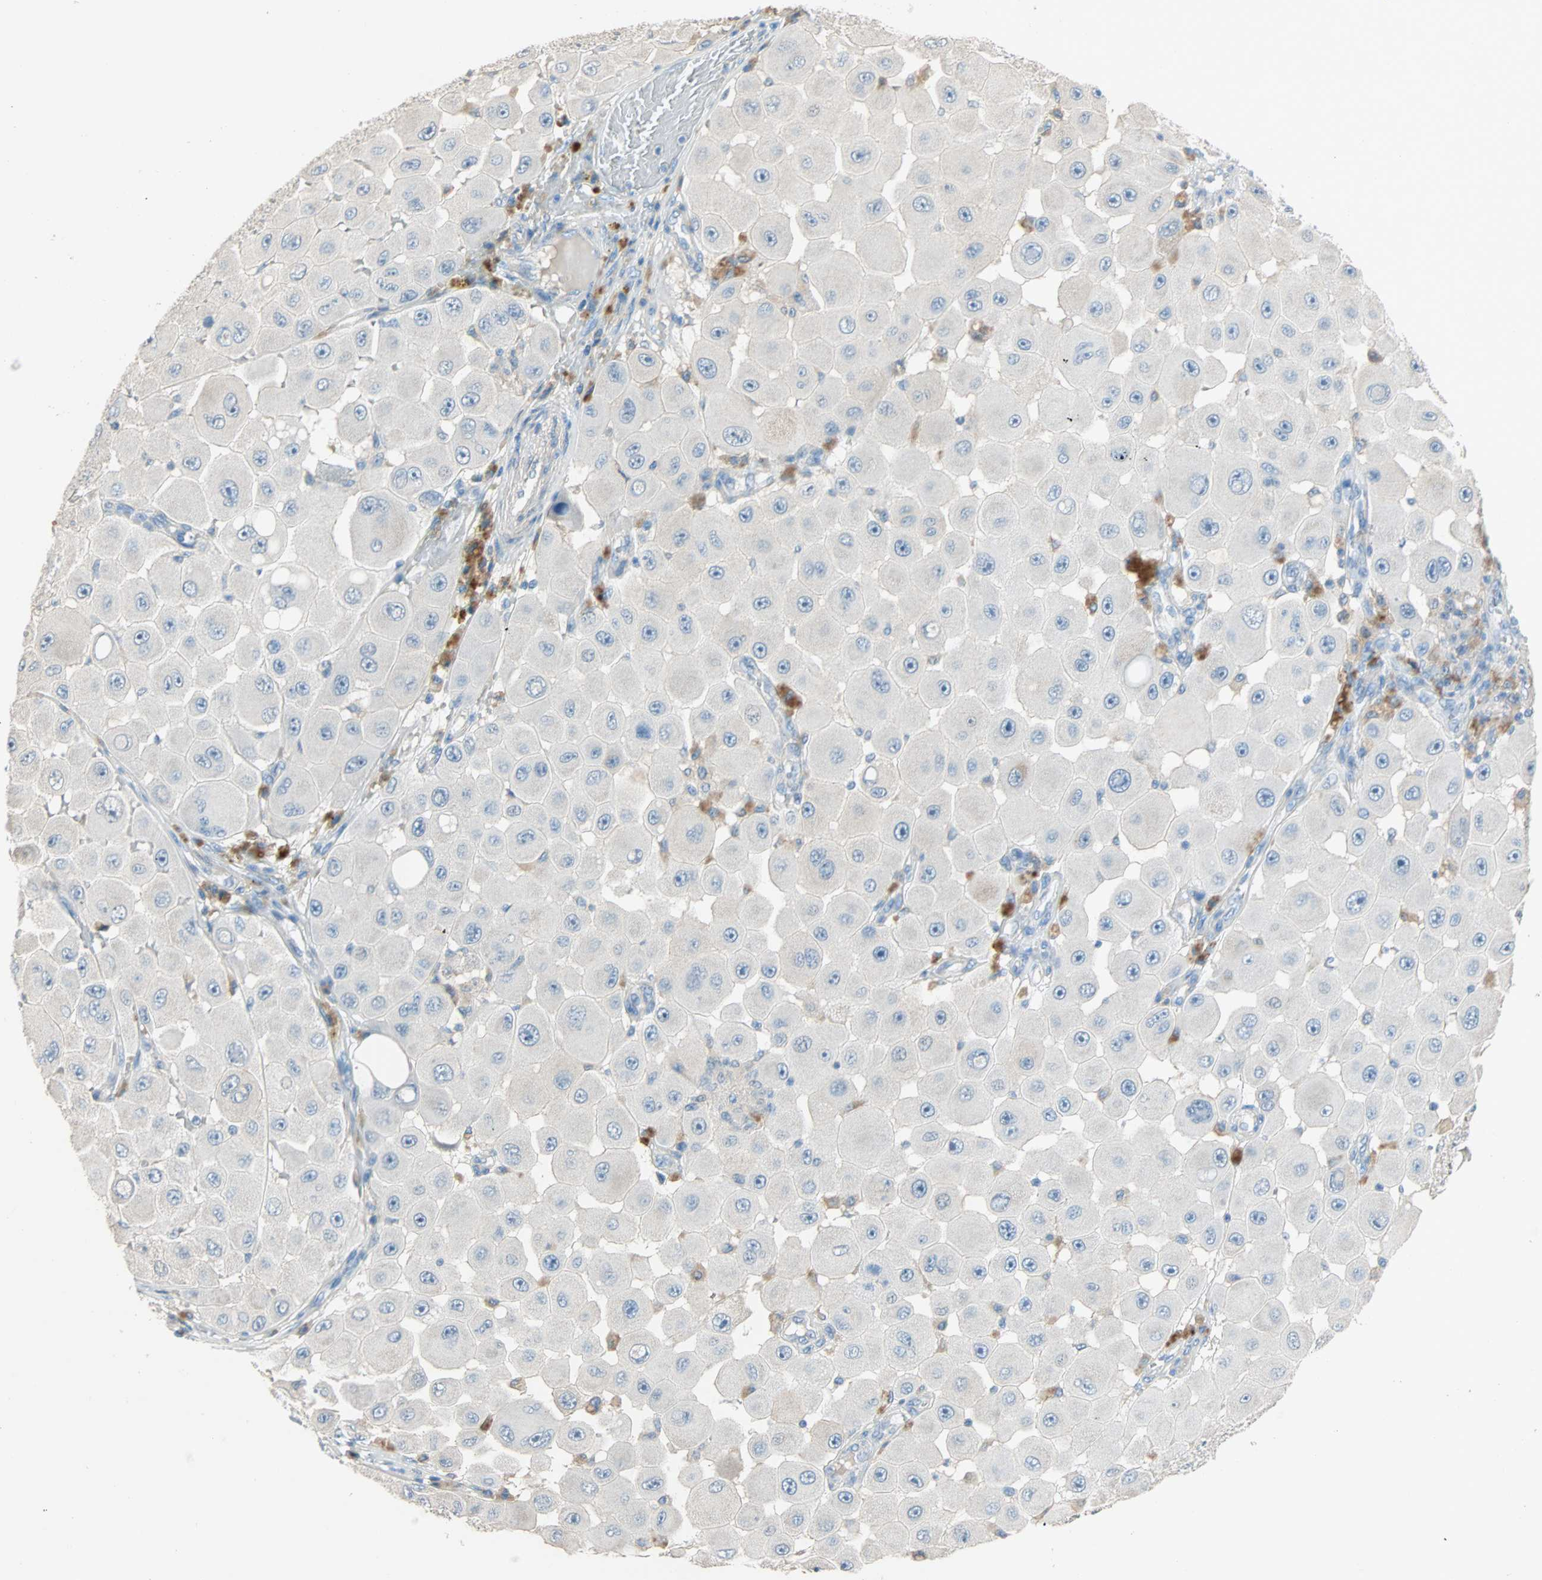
{"staining": {"intensity": "moderate", "quantity": "<25%", "location": "cytoplasmic/membranous"}, "tissue": "melanoma", "cell_type": "Tumor cells", "image_type": "cancer", "snomed": [{"axis": "morphology", "description": "Malignant melanoma, NOS"}, {"axis": "topography", "description": "Skin"}], "caption": "Moderate cytoplasmic/membranous protein expression is present in about <25% of tumor cells in malignant melanoma. The protein is shown in brown color, while the nuclei are stained blue.", "gene": "ACVRL1", "patient": {"sex": "female", "age": 81}}